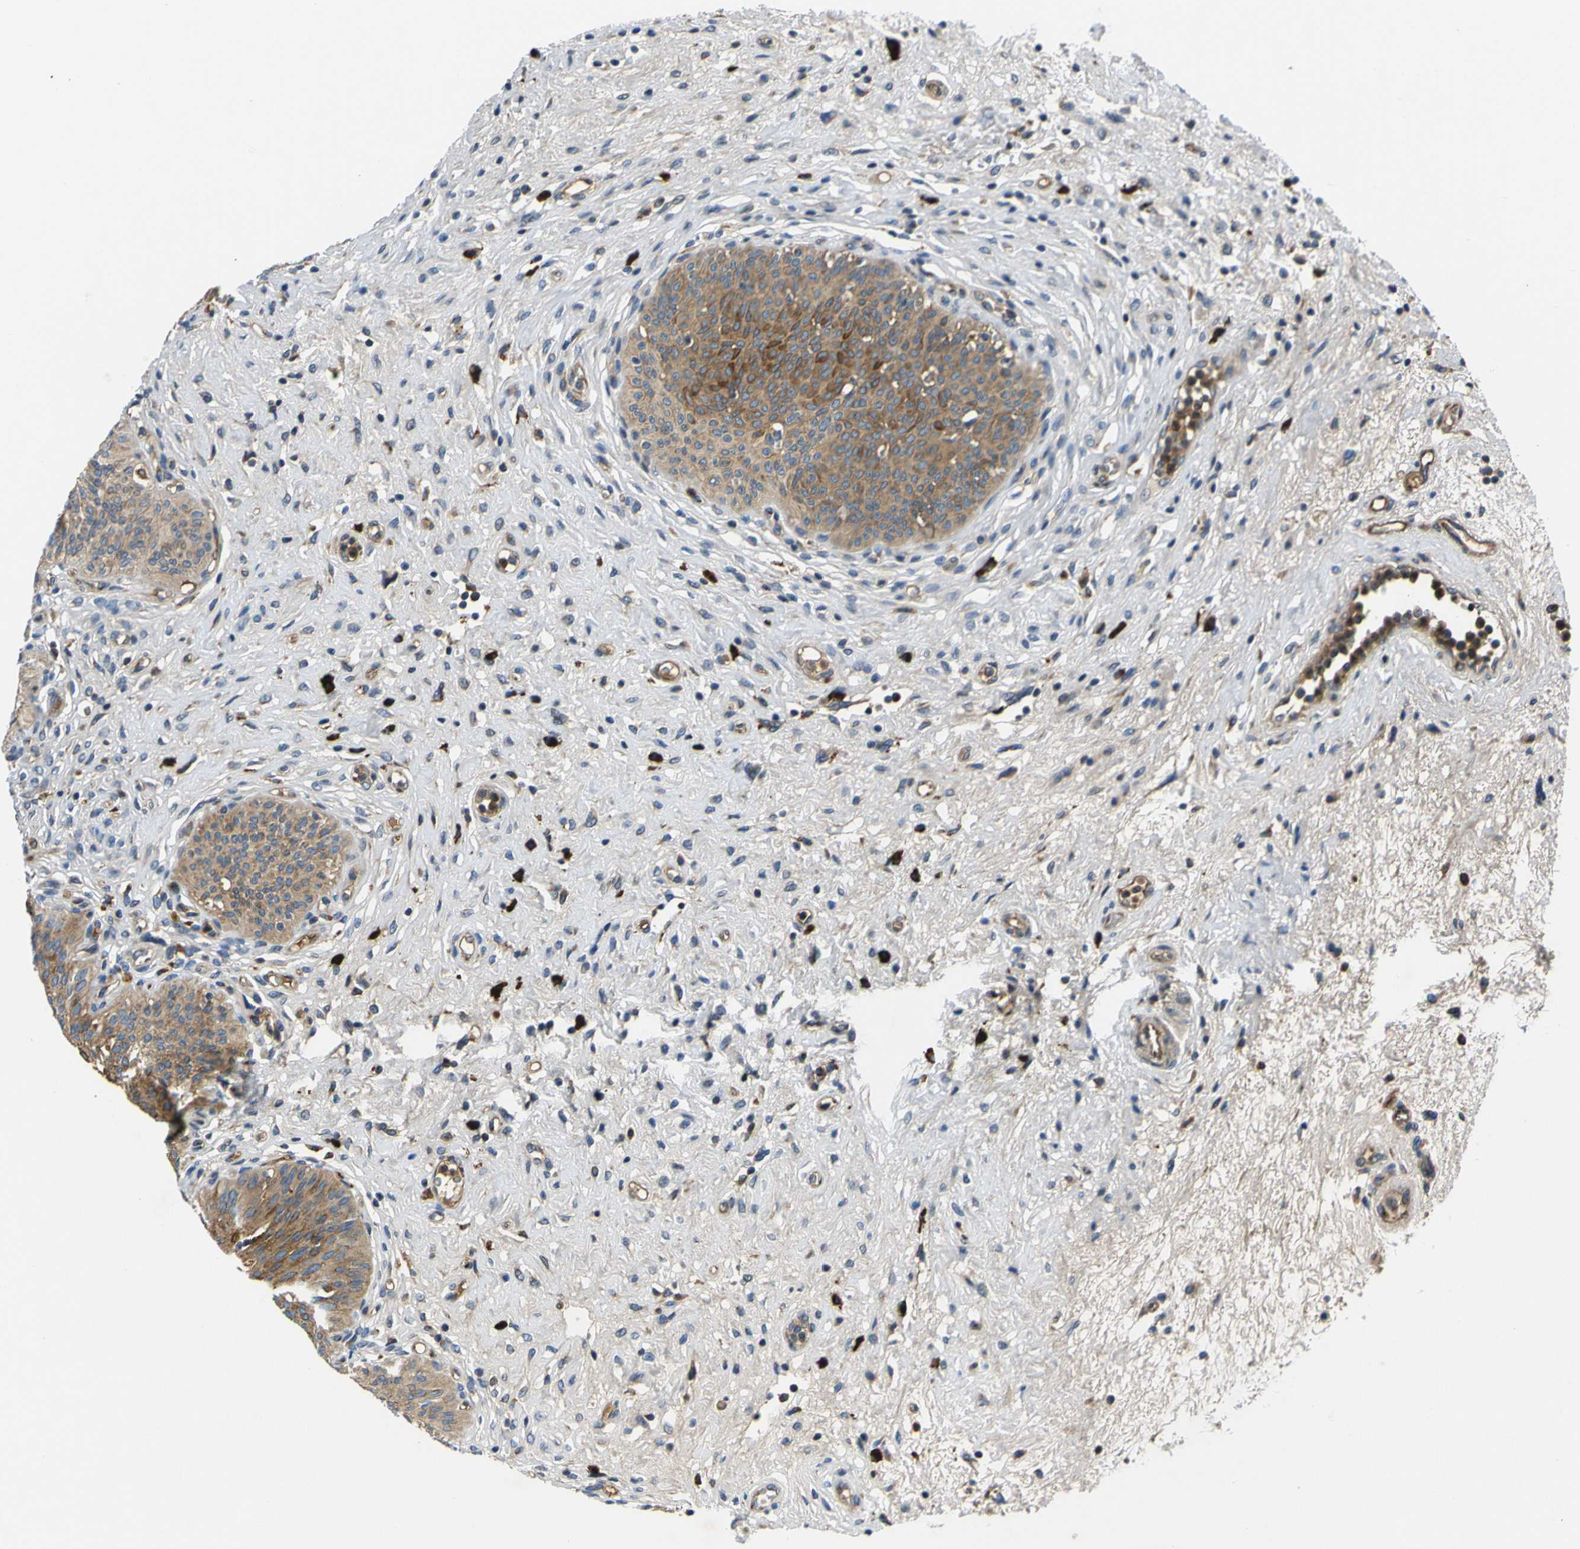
{"staining": {"intensity": "moderate", "quantity": ">75%", "location": "cytoplasmic/membranous"}, "tissue": "urinary bladder", "cell_type": "Urothelial cells", "image_type": "normal", "snomed": [{"axis": "morphology", "description": "Normal tissue, NOS"}, {"axis": "topography", "description": "Urinary bladder"}], "caption": "High-power microscopy captured an IHC histopathology image of normal urinary bladder, revealing moderate cytoplasmic/membranous staining in approximately >75% of urothelial cells. (brown staining indicates protein expression, while blue staining denotes nuclei).", "gene": "RAB1B", "patient": {"sex": "male", "age": 46}}